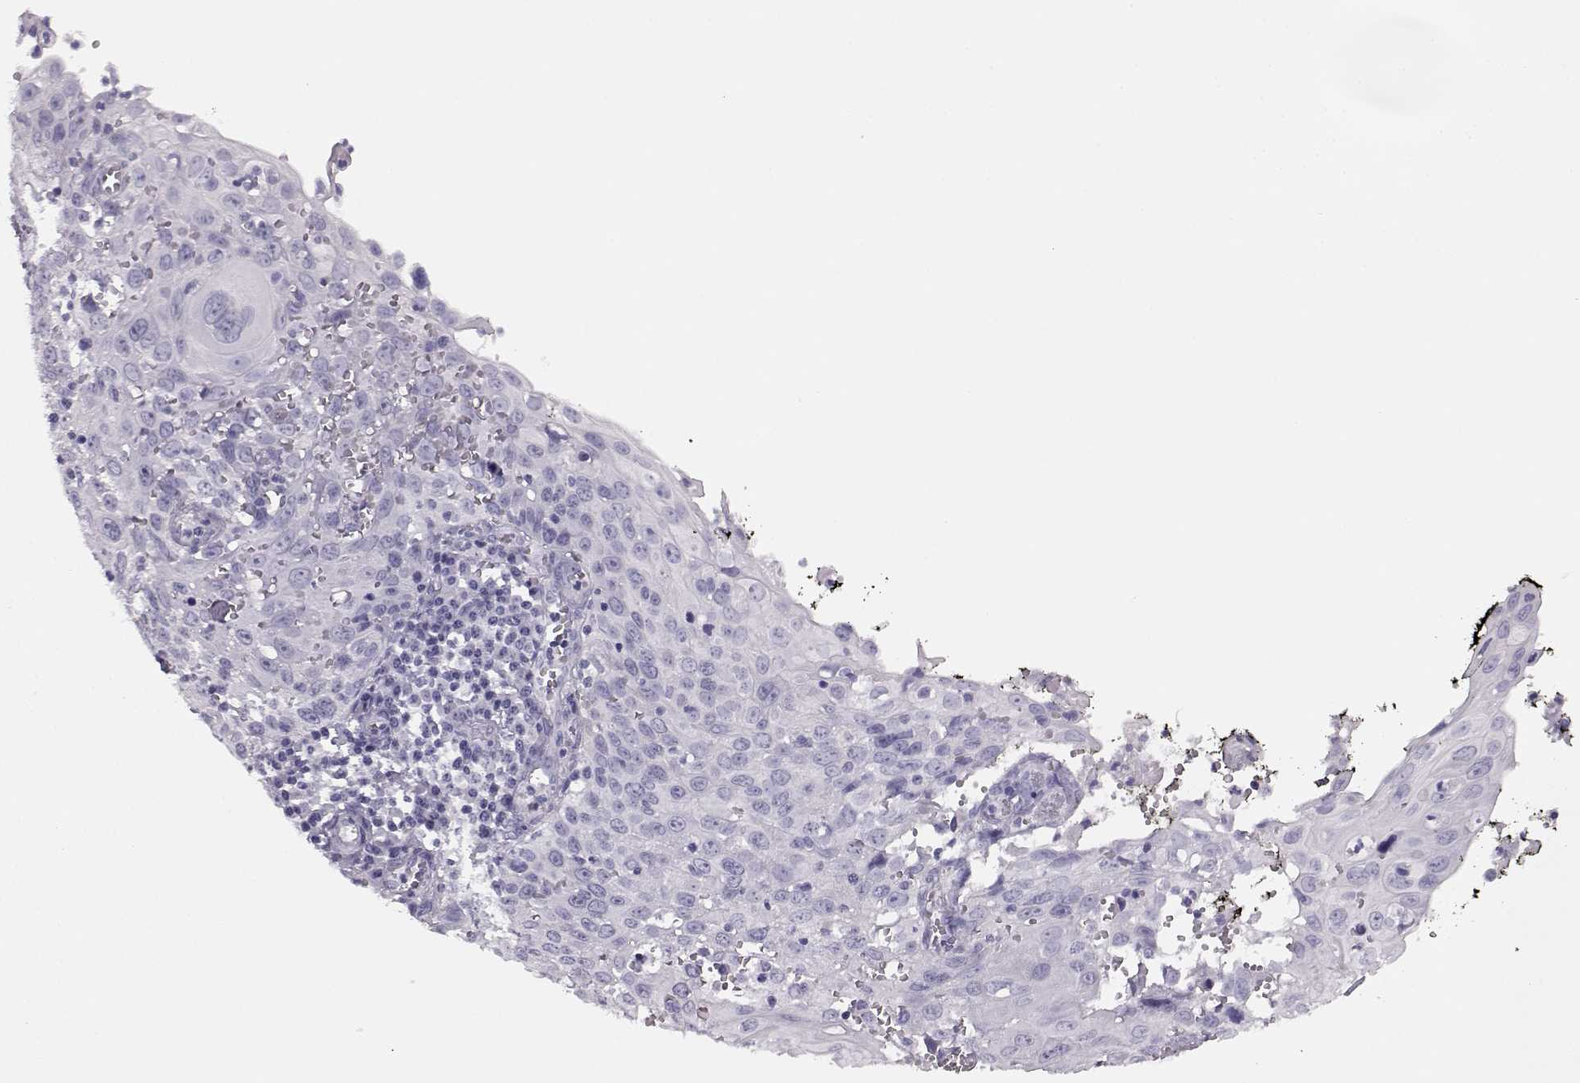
{"staining": {"intensity": "negative", "quantity": "none", "location": "none"}, "tissue": "cervical cancer", "cell_type": "Tumor cells", "image_type": "cancer", "snomed": [{"axis": "morphology", "description": "Squamous cell carcinoma, NOS"}, {"axis": "topography", "description": "Cervix"}], "caption": "Immunohistochemistry (IHC) image of human squamous cell carcinoma (cervical) stained for a protein (brown), which displays no staining in tumor cells.", "gene": "BFSP2", "patient": {"sex": "female", "age": 38}}